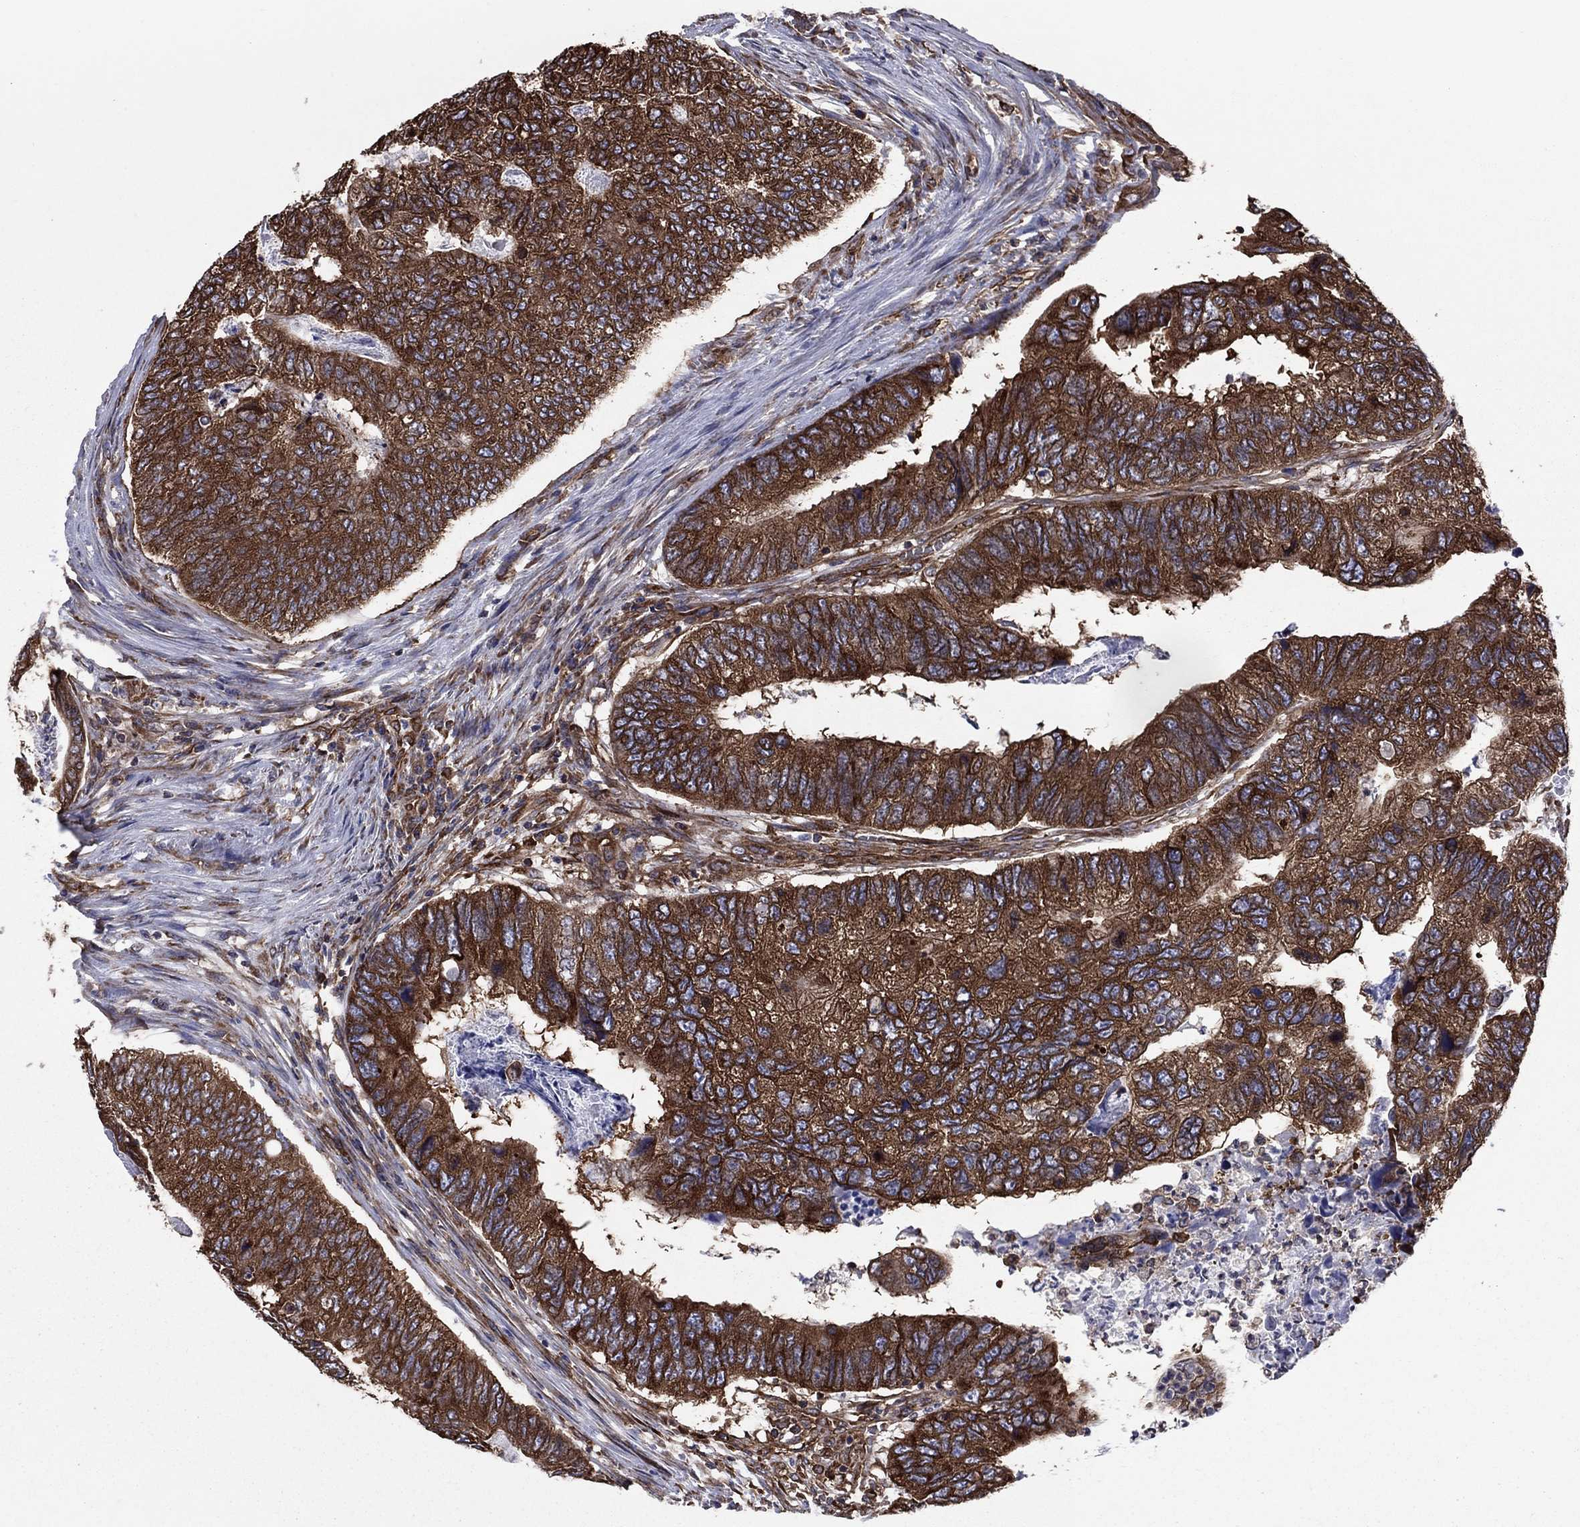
{"staining": {"intensity": "strong", "quantity": ">75%", "location": "cytoplasmic/membranous"}, "tissue": "colorectal cancer", "cell_type": "Tumor cells", "image_type": "cancer", "snomed": [{"axis": "morphology", "description": "Adenocarcinoma, NOS"}, {"axis": "topography", "description": "Colon"}], "caption": "Immunohistochemical staining of human adenocarcinoma (colorectal) demonstrates high levels of strong cytoplasmic/membranous protein positivity in about >75% of tumor cells. The staining was performed using DAB (3,3'-diaminobenzidine) to visualize the protein expression in brown, while the nuclei were stained in blue with hematoxylin (Magnification: 20x).", "gene": "YBX1", "patient": {"sex": "female", "age": 67}}